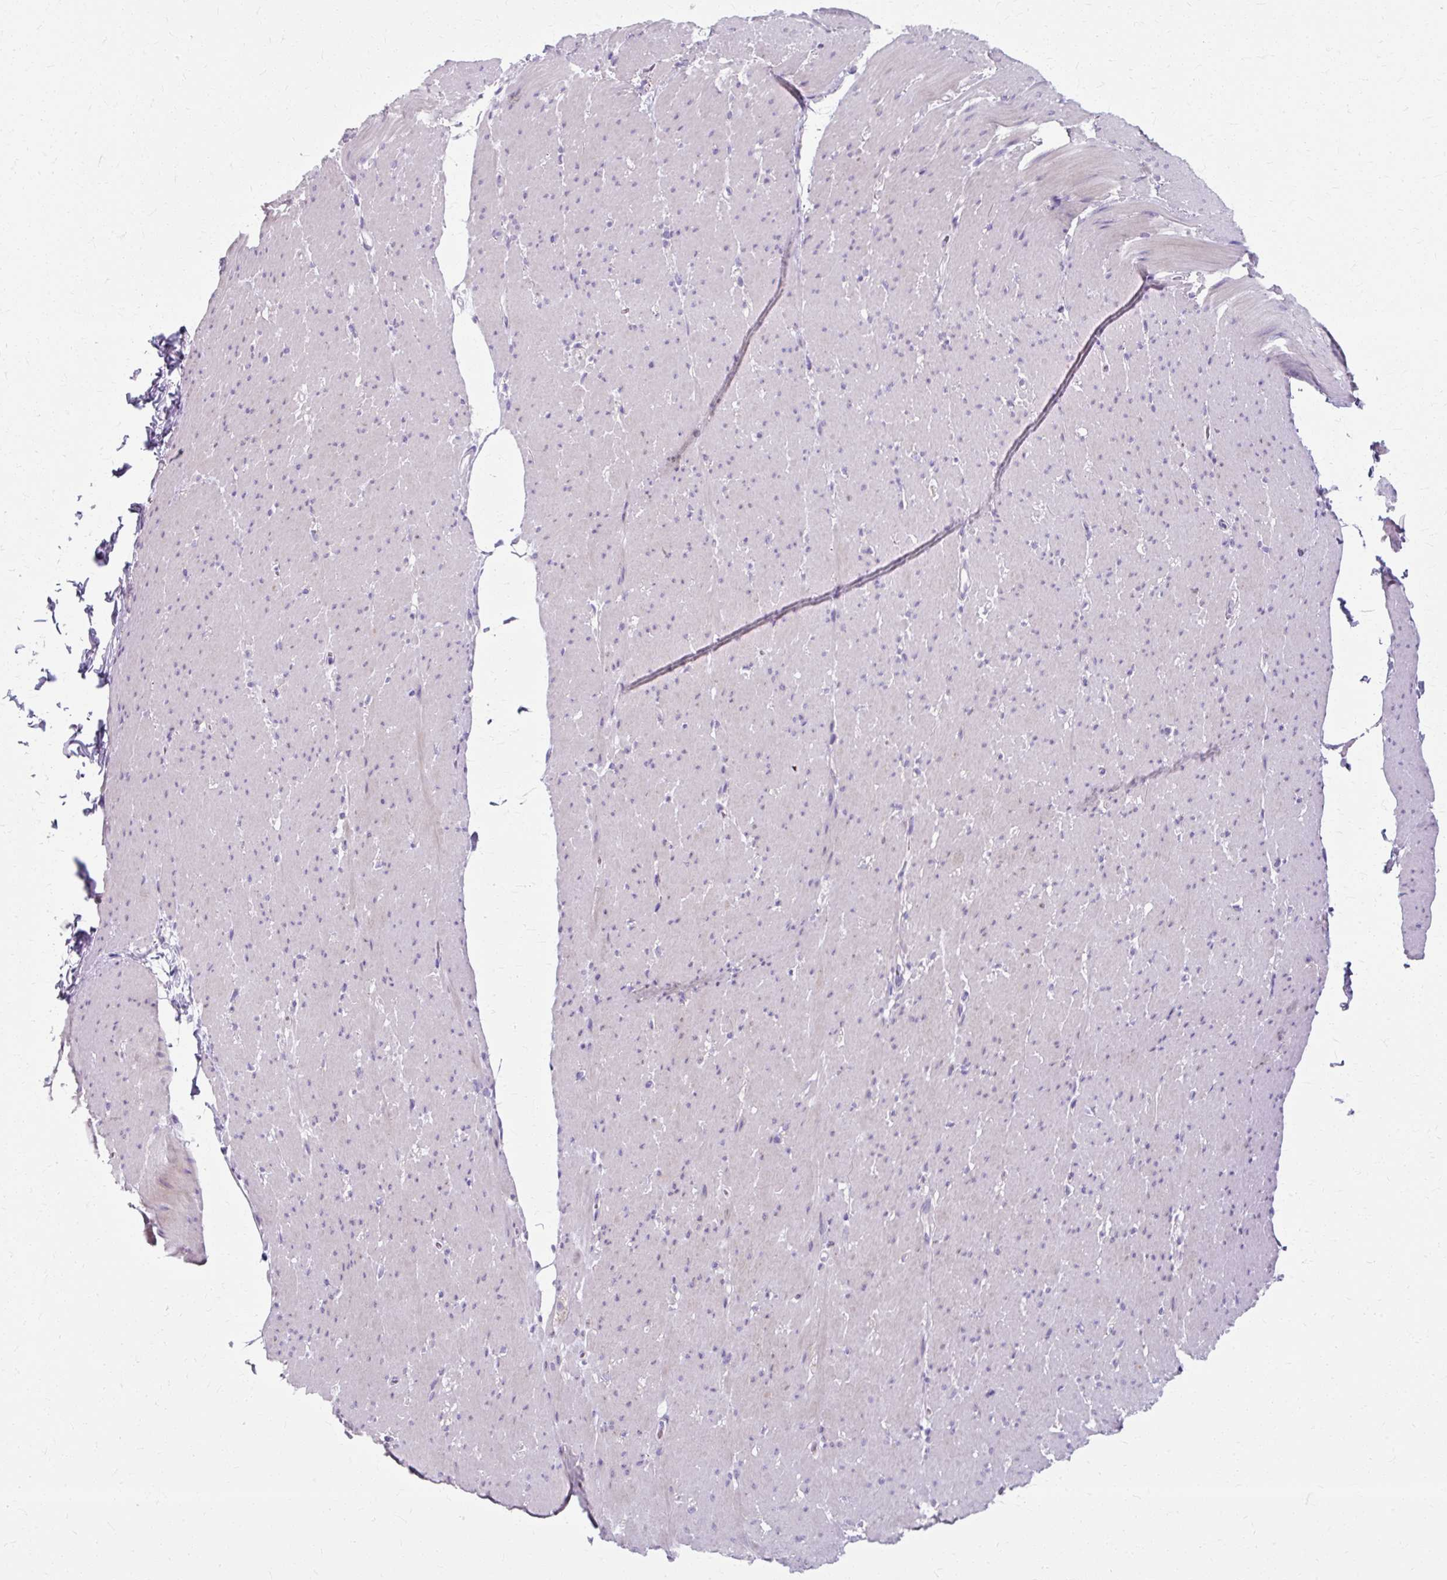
{"staining": {"intensity": "weak", "quantity": "<25%", "location": "cytoplasmic/membranous"}, "tissue": "smooth muscle", "cell_type": "Smooth muscle cells", "image_type": "normal", "snomed": [{"axis": "morphology", "description": "Normal tissue, NOS"}, {"axis": "topography", "description": "Smooth muscle"}, {"axis": "topography", "description": "Rectum"}], "caption": "Immunohistochemistry (IHC) micrograph of benign human smooth muscle stained for a protein (brown), which reveals no staining in smooth muscle cells.", "gene": "ZNF555", "patient": {"sex": "male", "age": 53}}